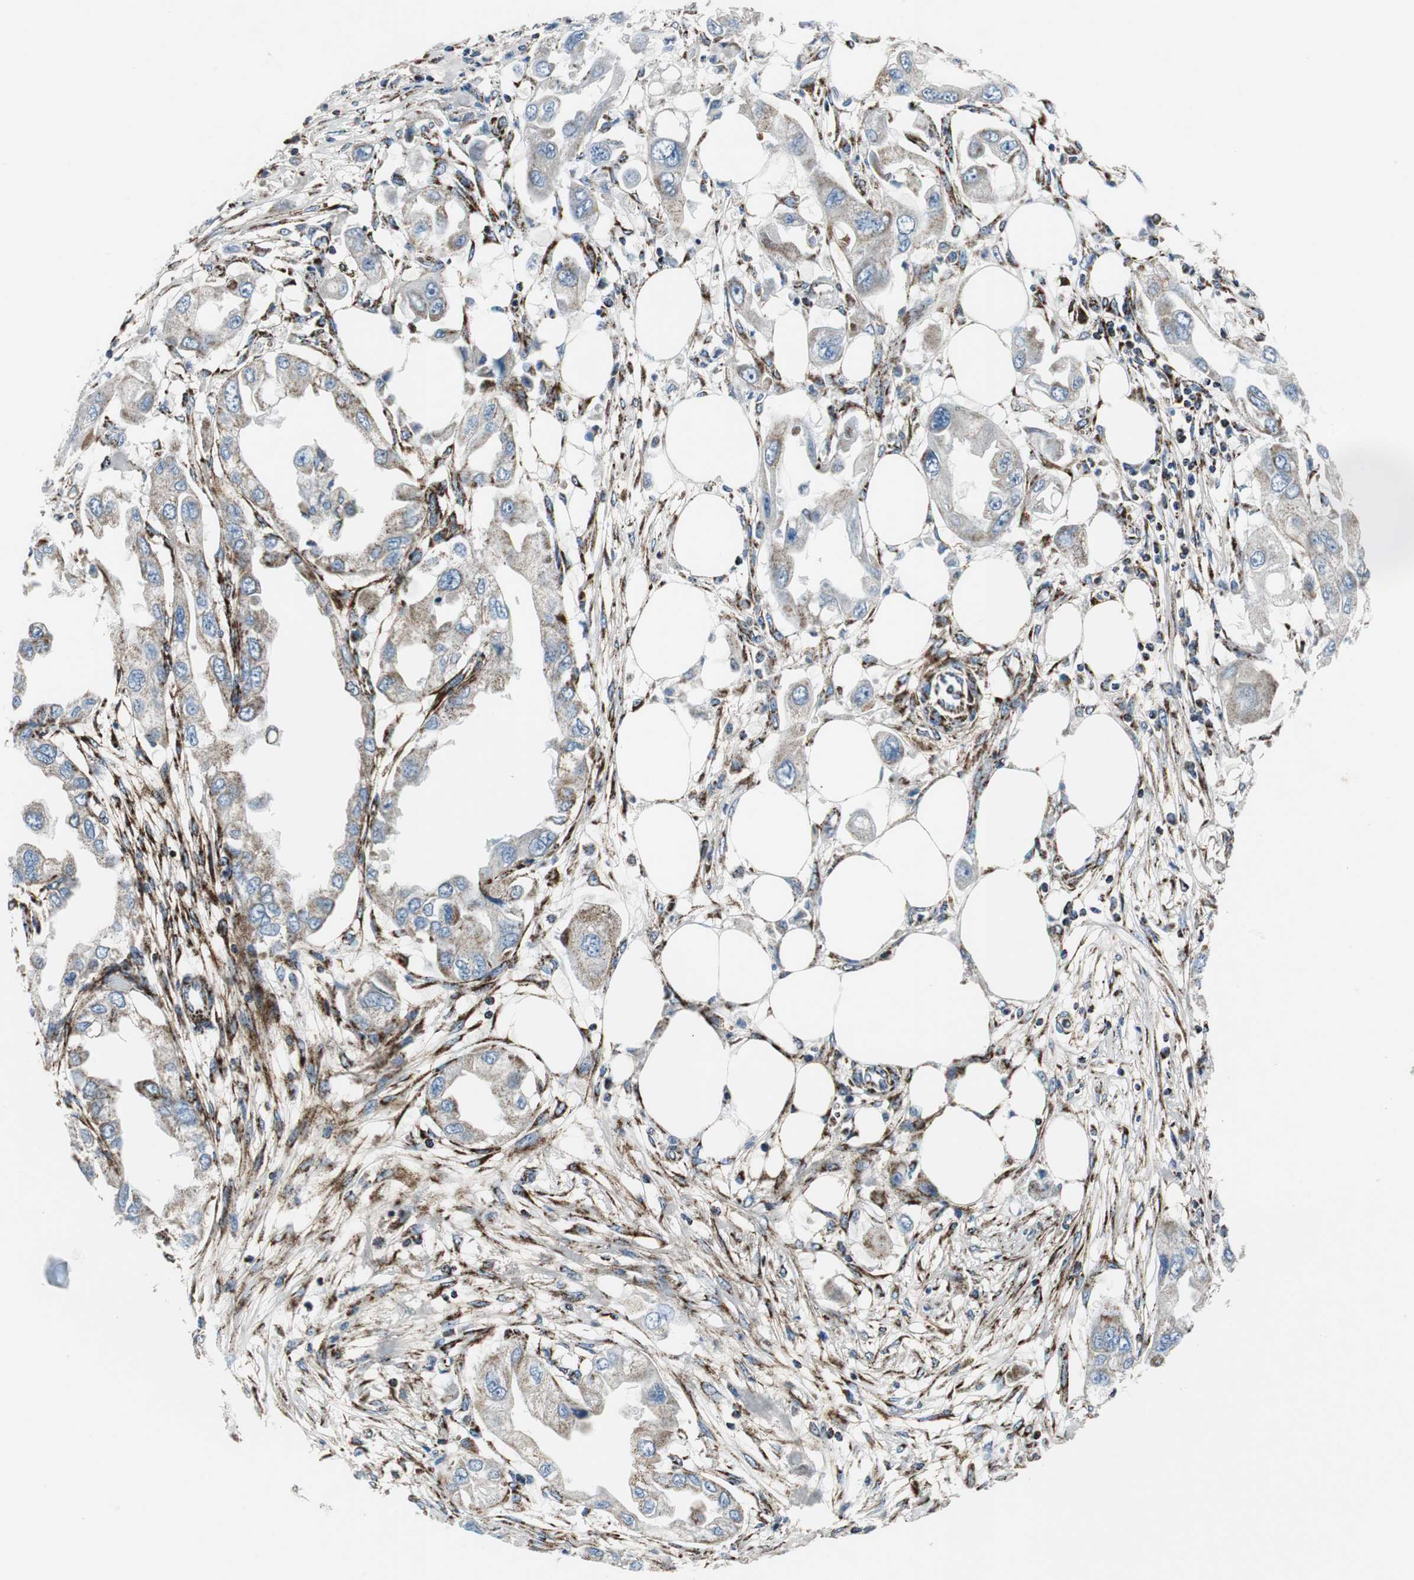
{"staining": {"intensity": "strong", "quantity": "25%-75%", "location": "cytoplasmic/membranous"}, "tissue": "endometrial cancer", "cell_type": "Tumor cells", "image_type": "cancer", "snomed": [{"axis": "morphology", "description": "Adenocarcinoma, NOS"}, {"axis": "topography", "description": "Endometrium"}], "caption": "Endometrial cancer (adenocarcinoma) tissue demonstrates strong cytoplasmic/membranous expression in approximately 25%-75% of tumor cells", "gene": "C1QTNF7", "patient": {"sex": "female", "age": 67}}